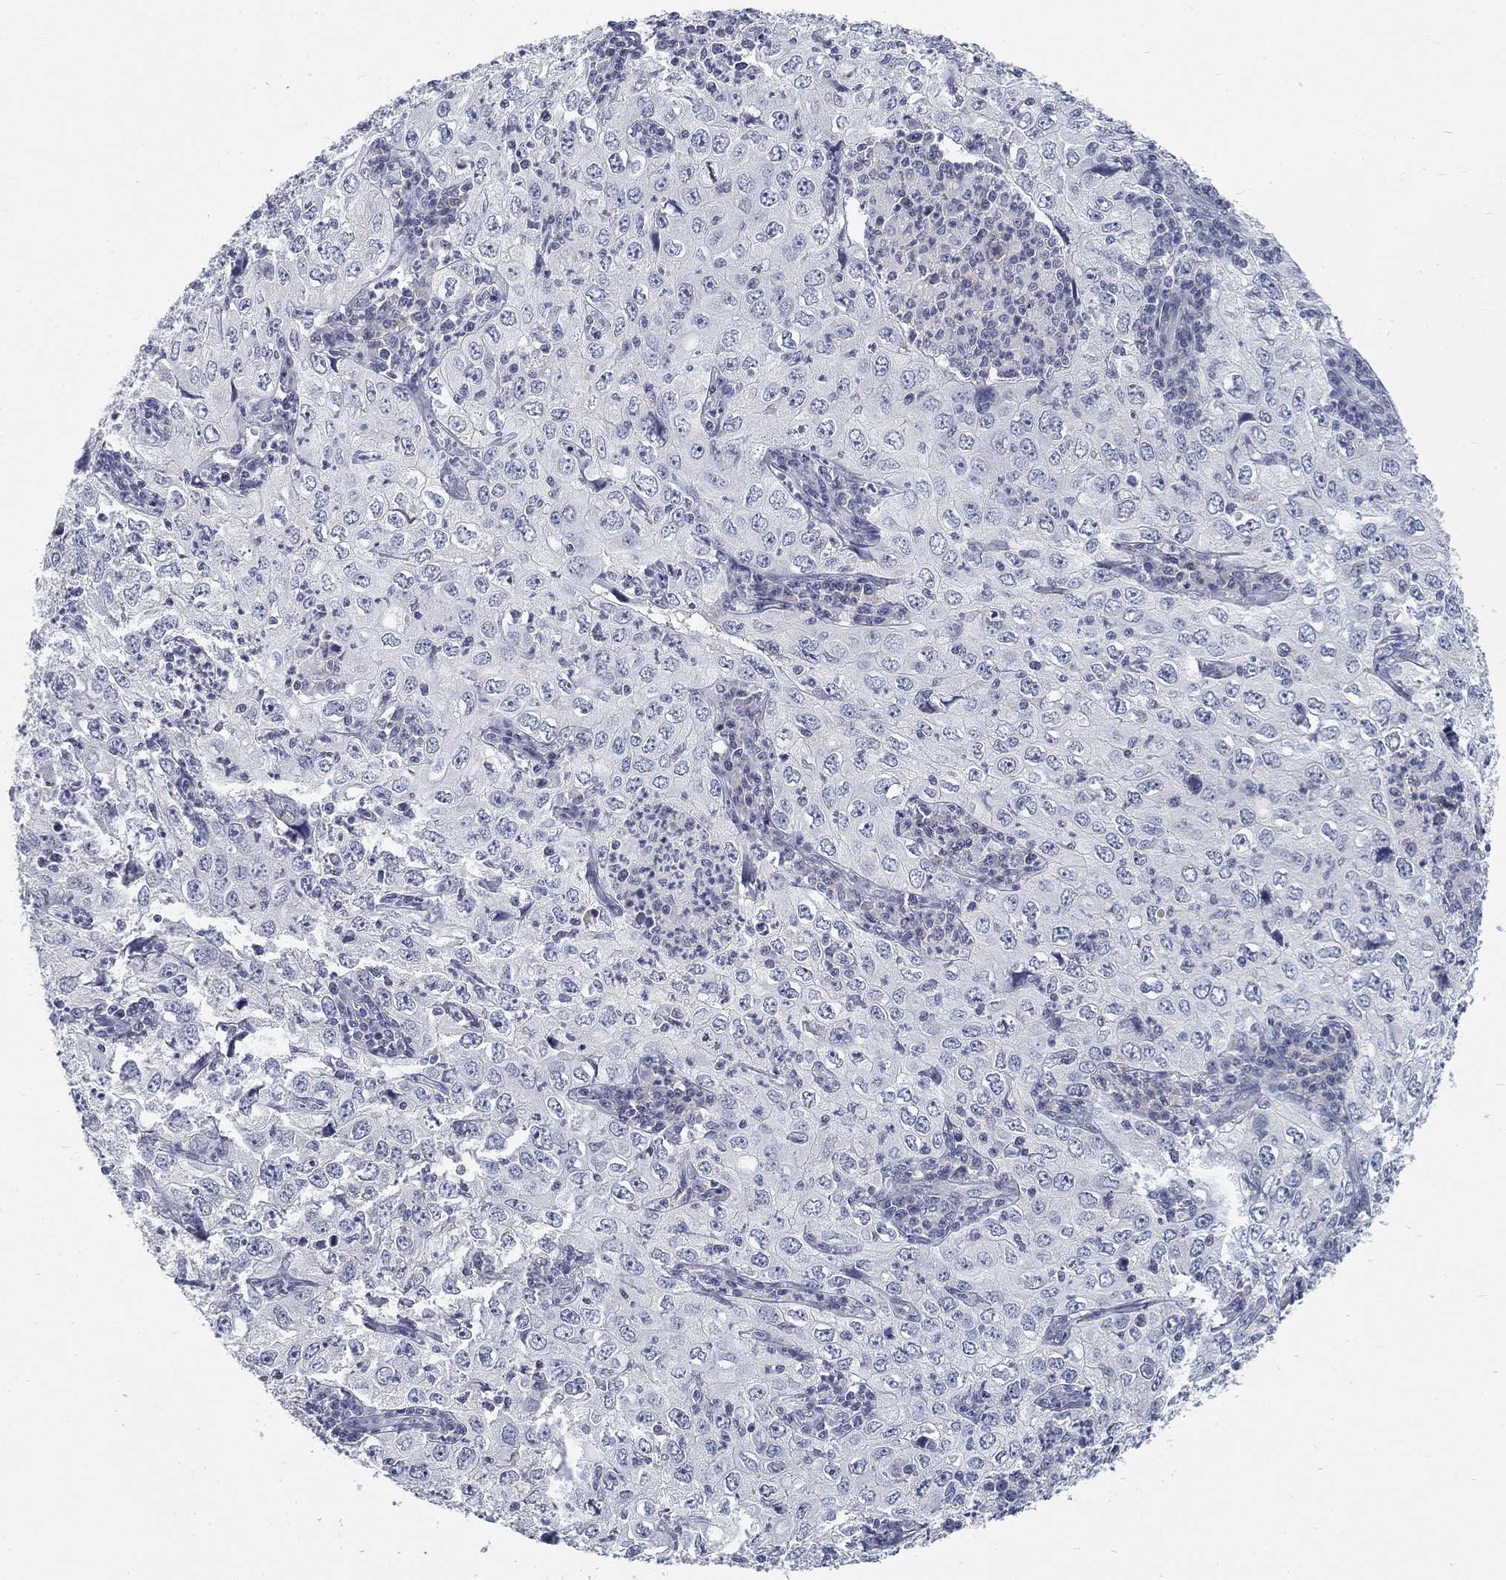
{"staining": {"intensity": "negative", "quantity": "none", "location": "none"}, "tissue": "cervical cancer", "cell_type": "Tumor cells", "image_type": "cancer", "snomed": [{"axis": "morphology", "description": "Squamous cell carcinoma, NOS"}, {"axis": "topography", "description": "Cervix"}], "caption": "This is a photomicrograph of immunohistochemistry staining of cervical cancer (squamous cell carcinoma), which shows no positivity in tumor cells.", "gene": "ATP1A3", "patient": {"sex": "female", "age": 24}}